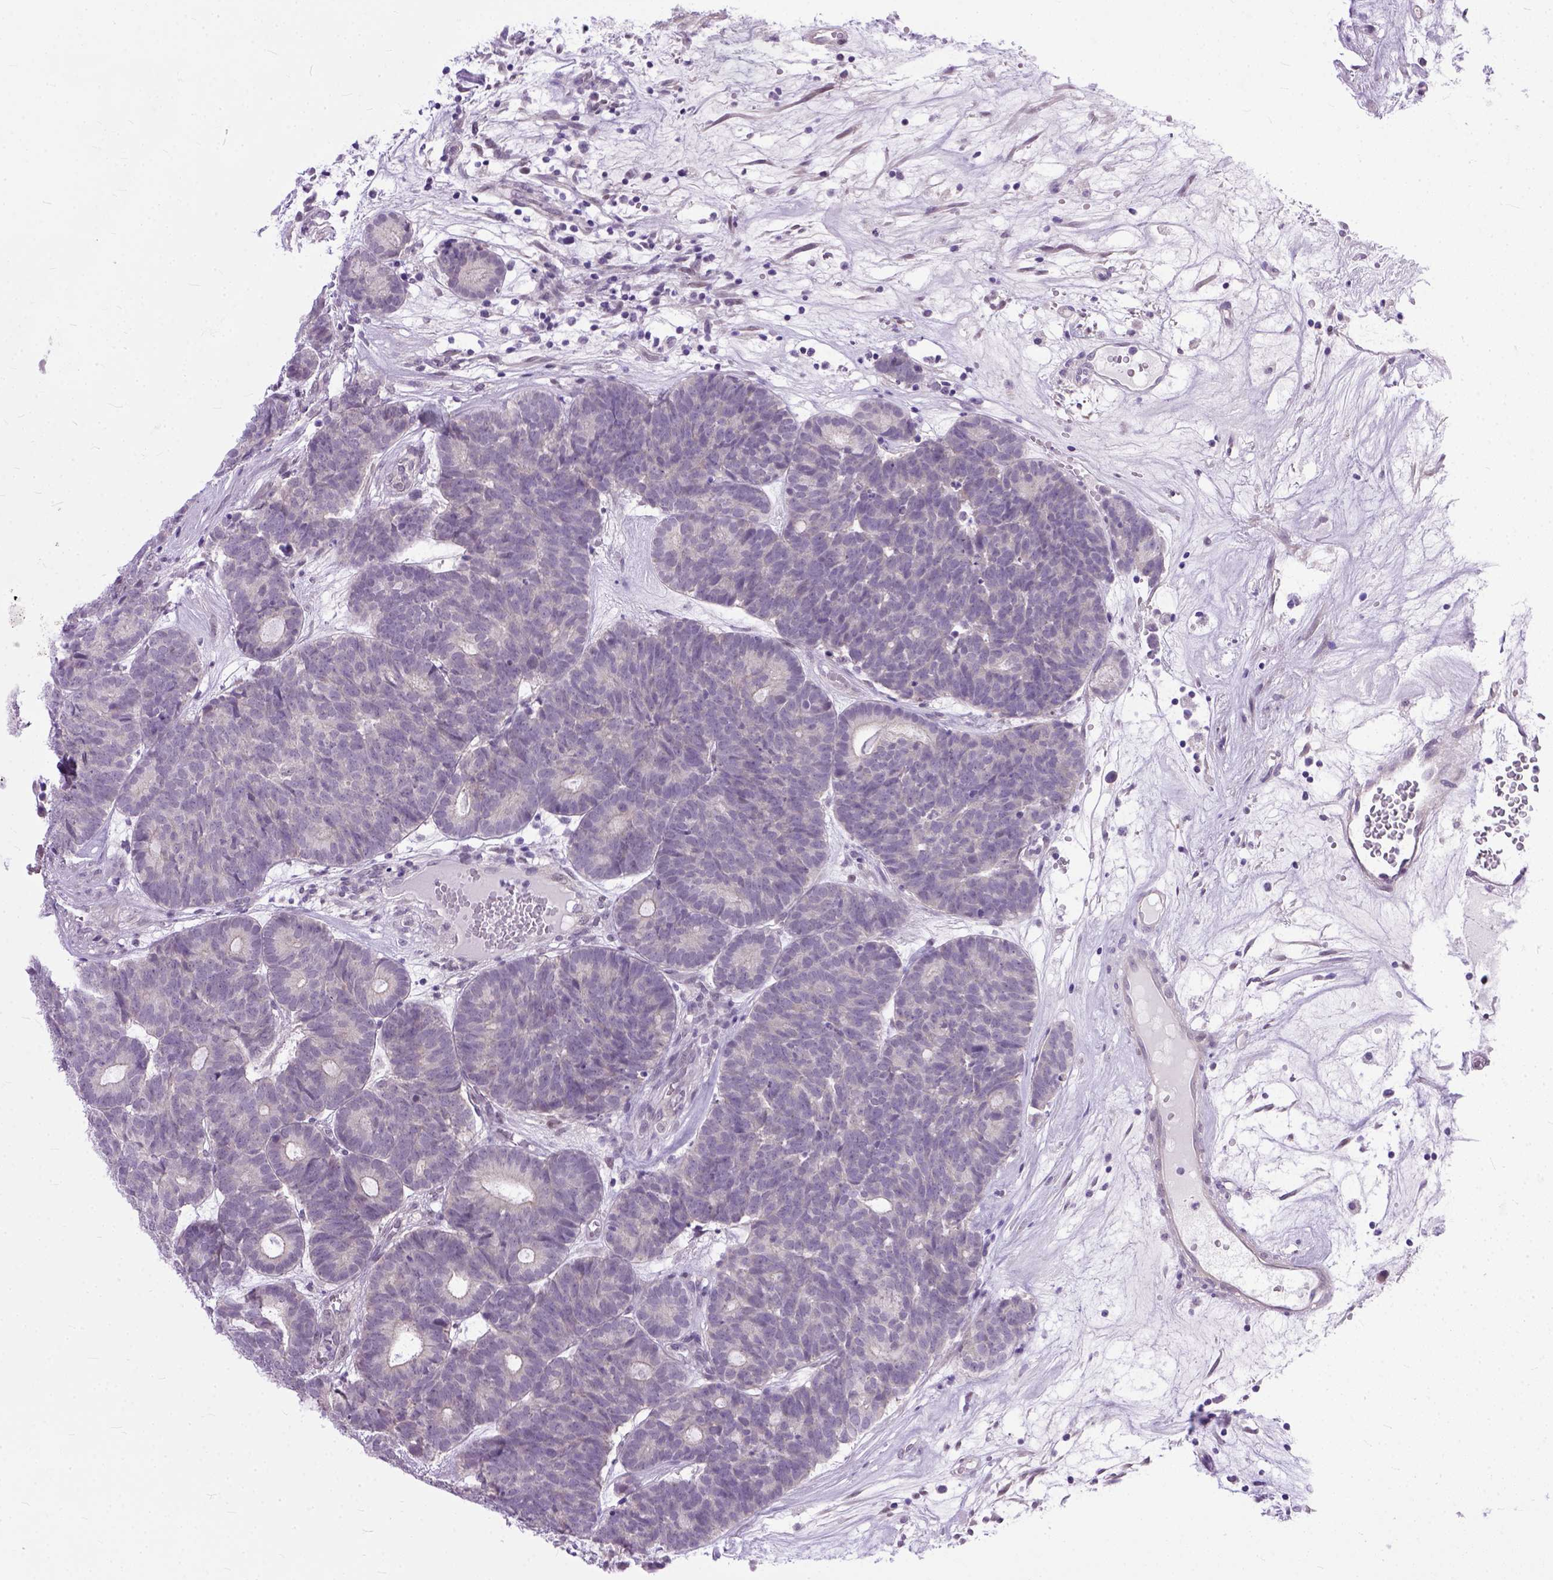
{"staining": {"intensity": "negative", "quantity": "none", "location": "none"}, "tissue": "head and neck cancer", "cell_type": "Tumor cells", "image_type": "cancer", "snomed": [{"axis": "morphology", "description": "Adenocarcinoma, NOS"}, {"axis": "topography", "description": "Head-Neck"}], "caption": "A high-resolution histopathology image shows immunohistochemistry (IHC) staining of head and neck adenocarcinoma, which shows no significant staining in tumor cells. (IHC, brightfield microscopy, high magnification).", "gene": "TCEAL7", "patient": {"sex": "female", "age": 81}}